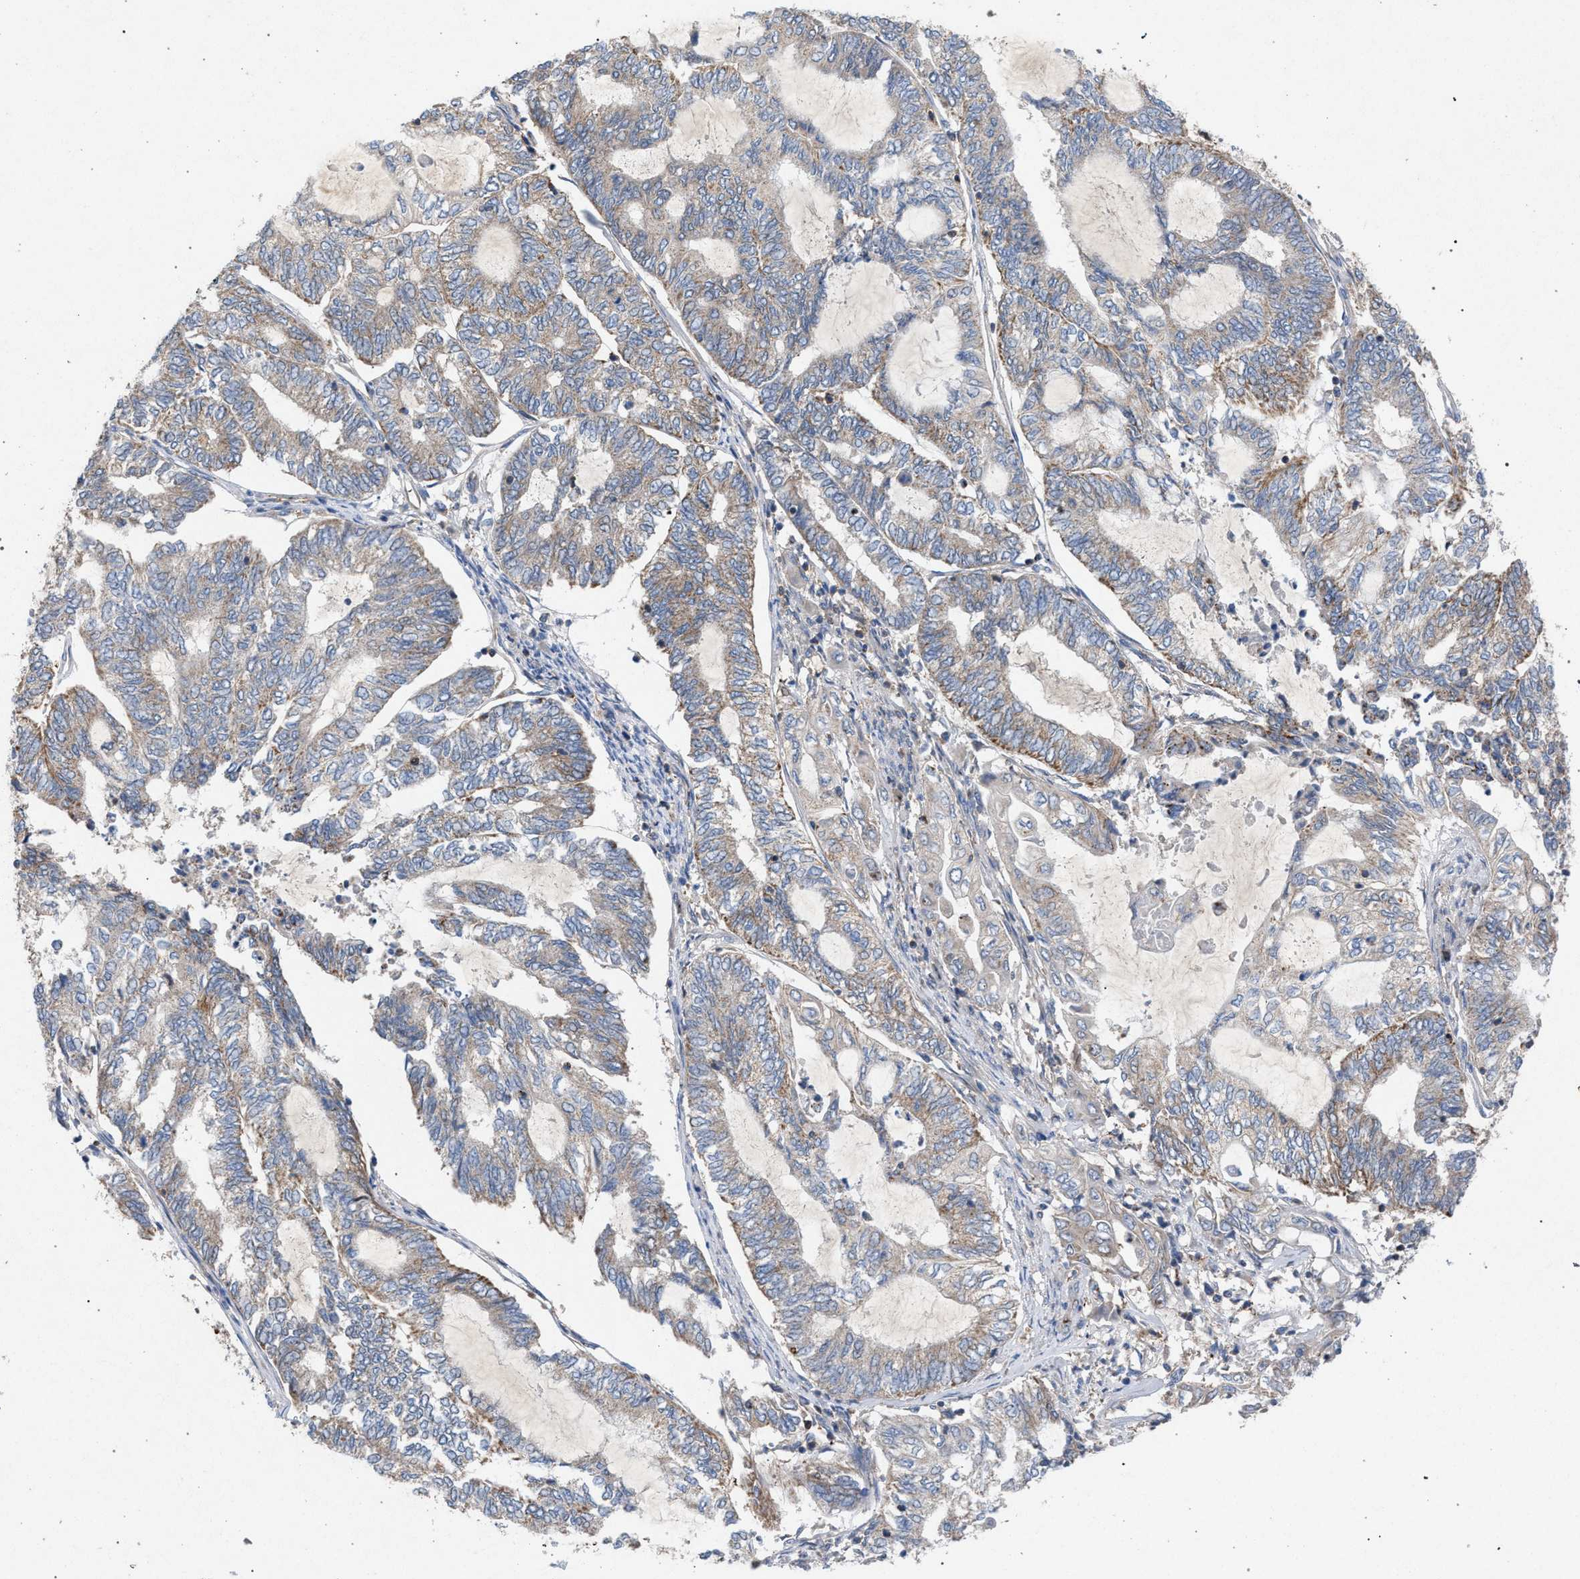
{"staining": {"intensity": "weak", "quantity": "25%-75%", "location": "cytoplasmic/membranous"}, "tissue": "endometrial cancer", "cell_type": "Tumor cells", "image_type": "cancer", "snomed": [{"axis": "morphology", "description": "Adenocarcinoma, NOS"}, {"axis": "topography", "description": "Uterus"}, {"axis": "topography", "description": "Endometrium"}], "caption": "Immunohistochemistry (IHC) micrograph of endometrial adenocarcinoma stained for a protein (brown), which shows low levels of weak cytoplasmic/membranous expression in approximately 25%-75% of tumor cells.", "gene": "VPS13A", "patient": {"sex": "female", "age": 70}}